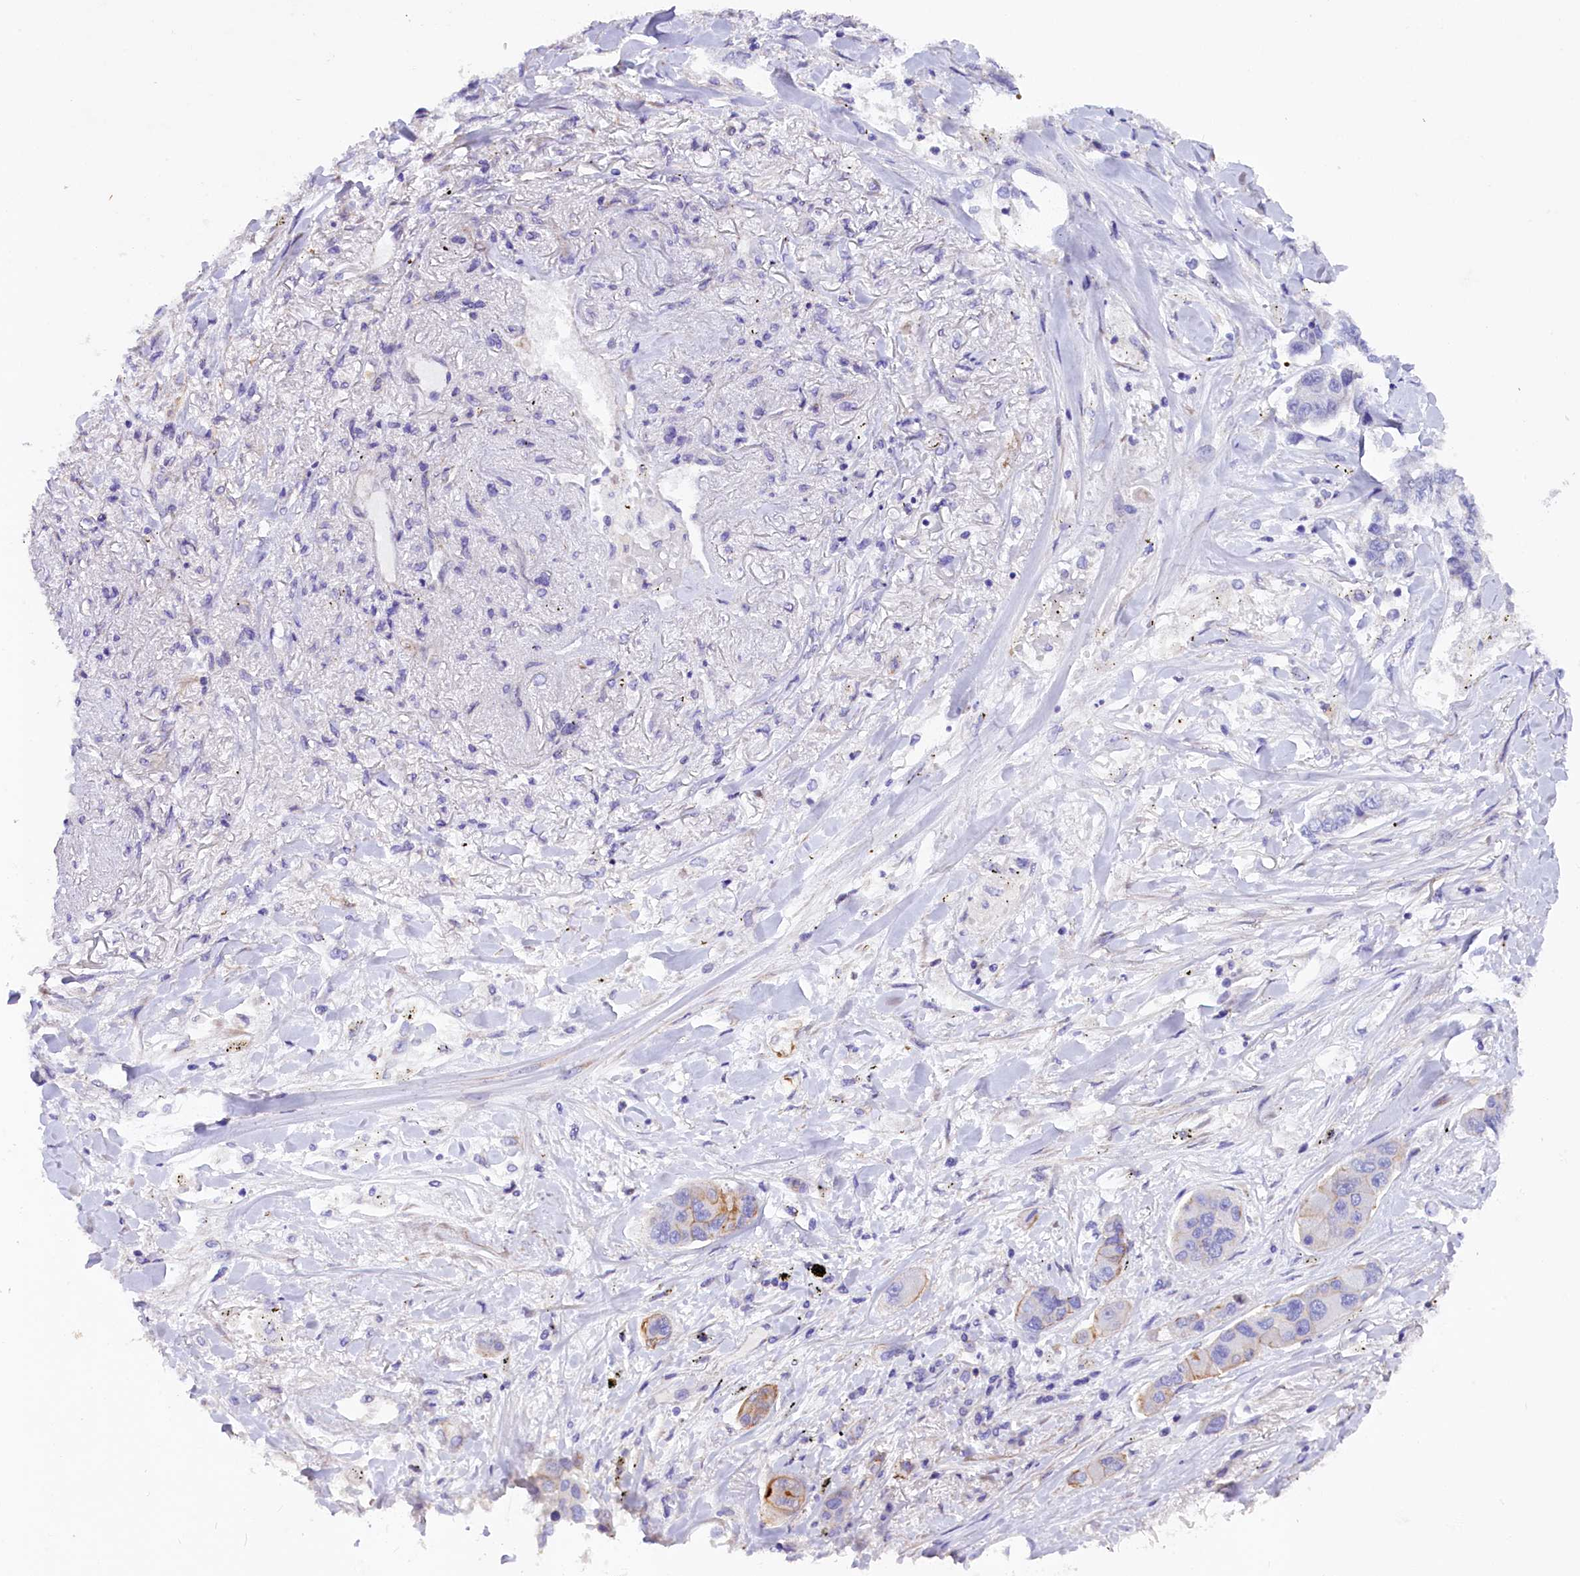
{"staining": {"intensity": "negative", "quantity": "none", "location": "none"}, "tissue": "lung cancer", "cell_type": "Tumor cells", "image_type": "cancer", "snomed": [{"axis": "morphology", "description": "Adenocarcinoma, NOS"}, {"axis": "topography", "description": "Lung"}], "caption": "Immunohistochemistry photomicrograph of human adenocarcinoma (lung) stained for a protein (brown), which reveals no positivity in tumor cells.", "gene": "MED20", "patient": {"sex": "male", "age": 49}}